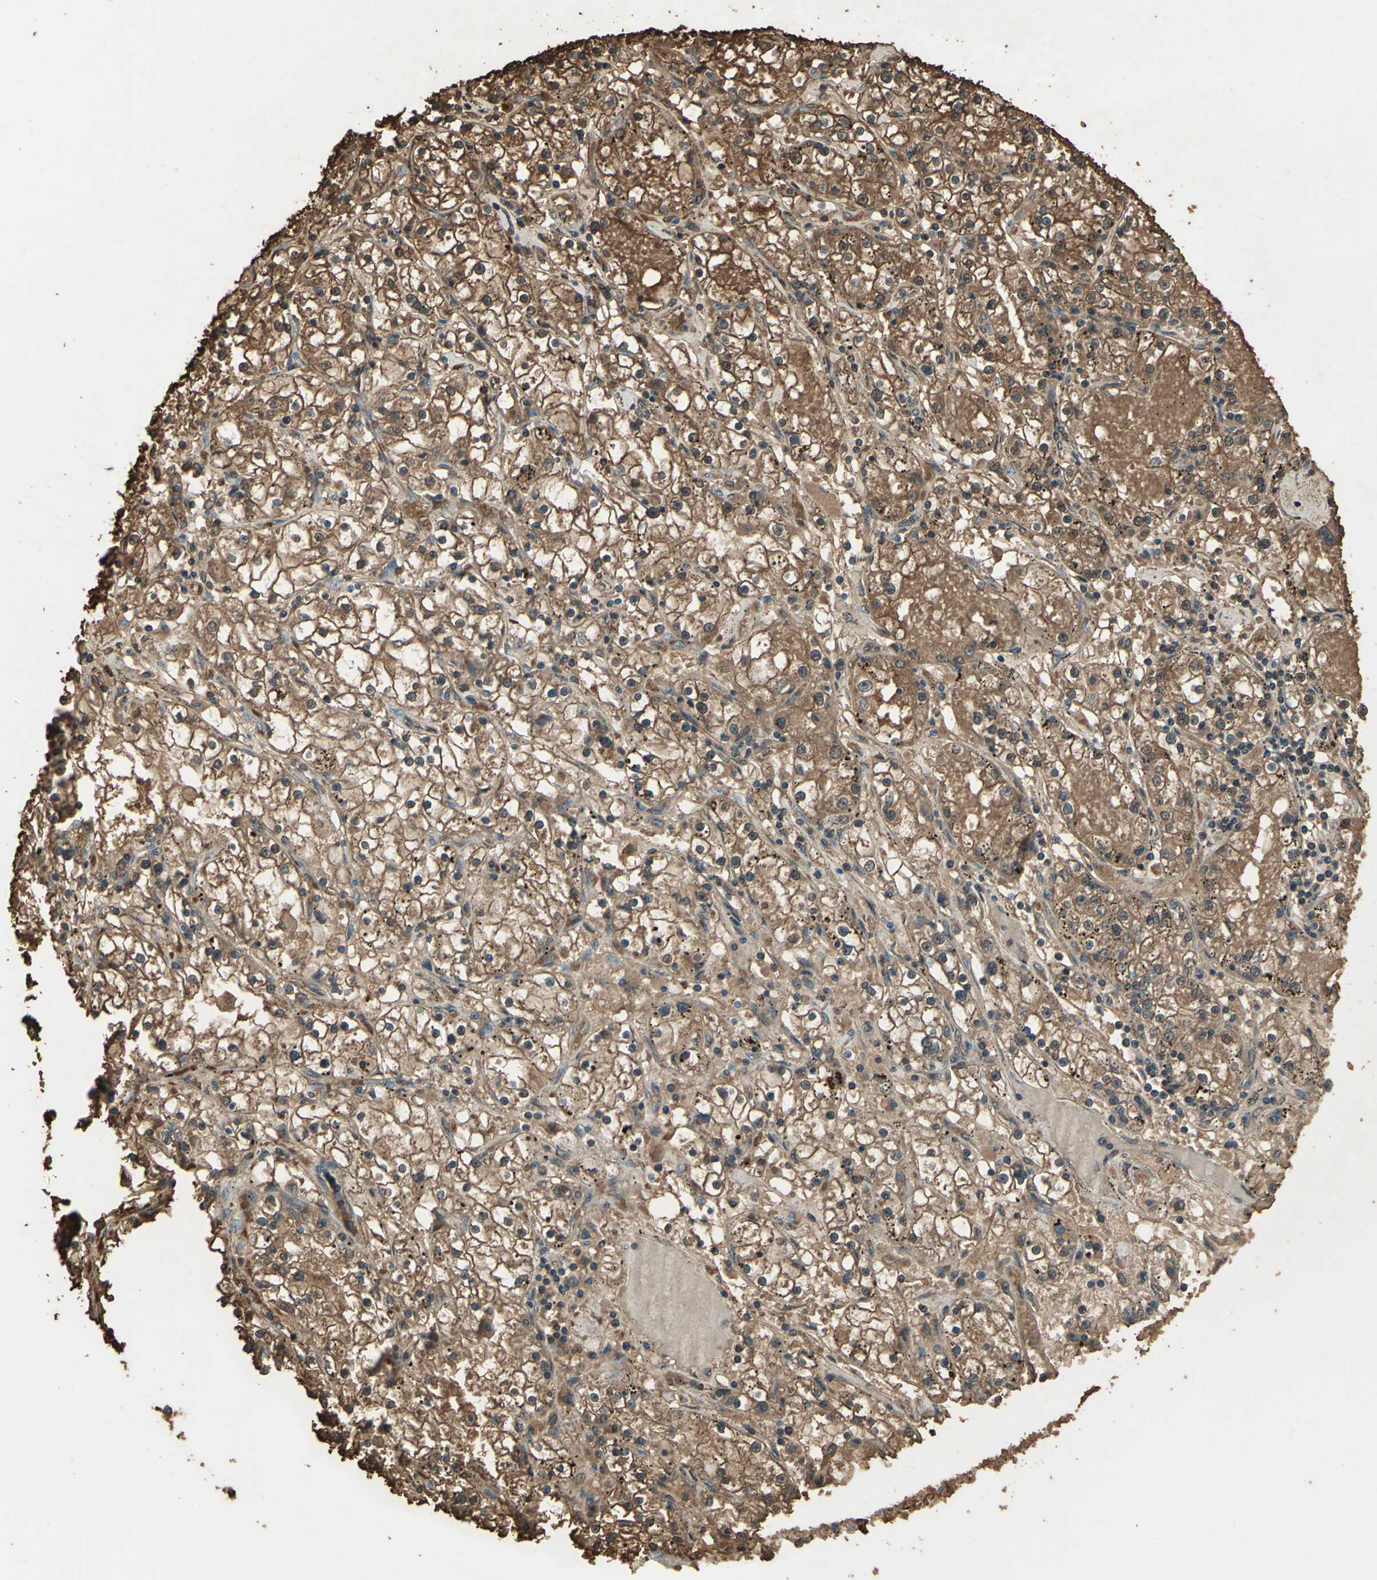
{"staining": {"intensity": "strong", "quantity": ">75%", "location": "cytoplasmic/membranous,nuclear"}, "tissue": "renal cancer", "cell_type": "Tumor cells", "image_type": "cancer", "snomed": [{"axis": "morphology", "description": "Adenocarcinoma, NOS"}, {"axis": "topography", "description": "Kidney"}], "caption": "Tumor cells exhibit high levels of strong cytoplasmic/membranous and nuclear staining in approximately >75% of cells in renal cancer.", "gene": "DDAH1", "patient": {"sex": "male", "age": 56}}